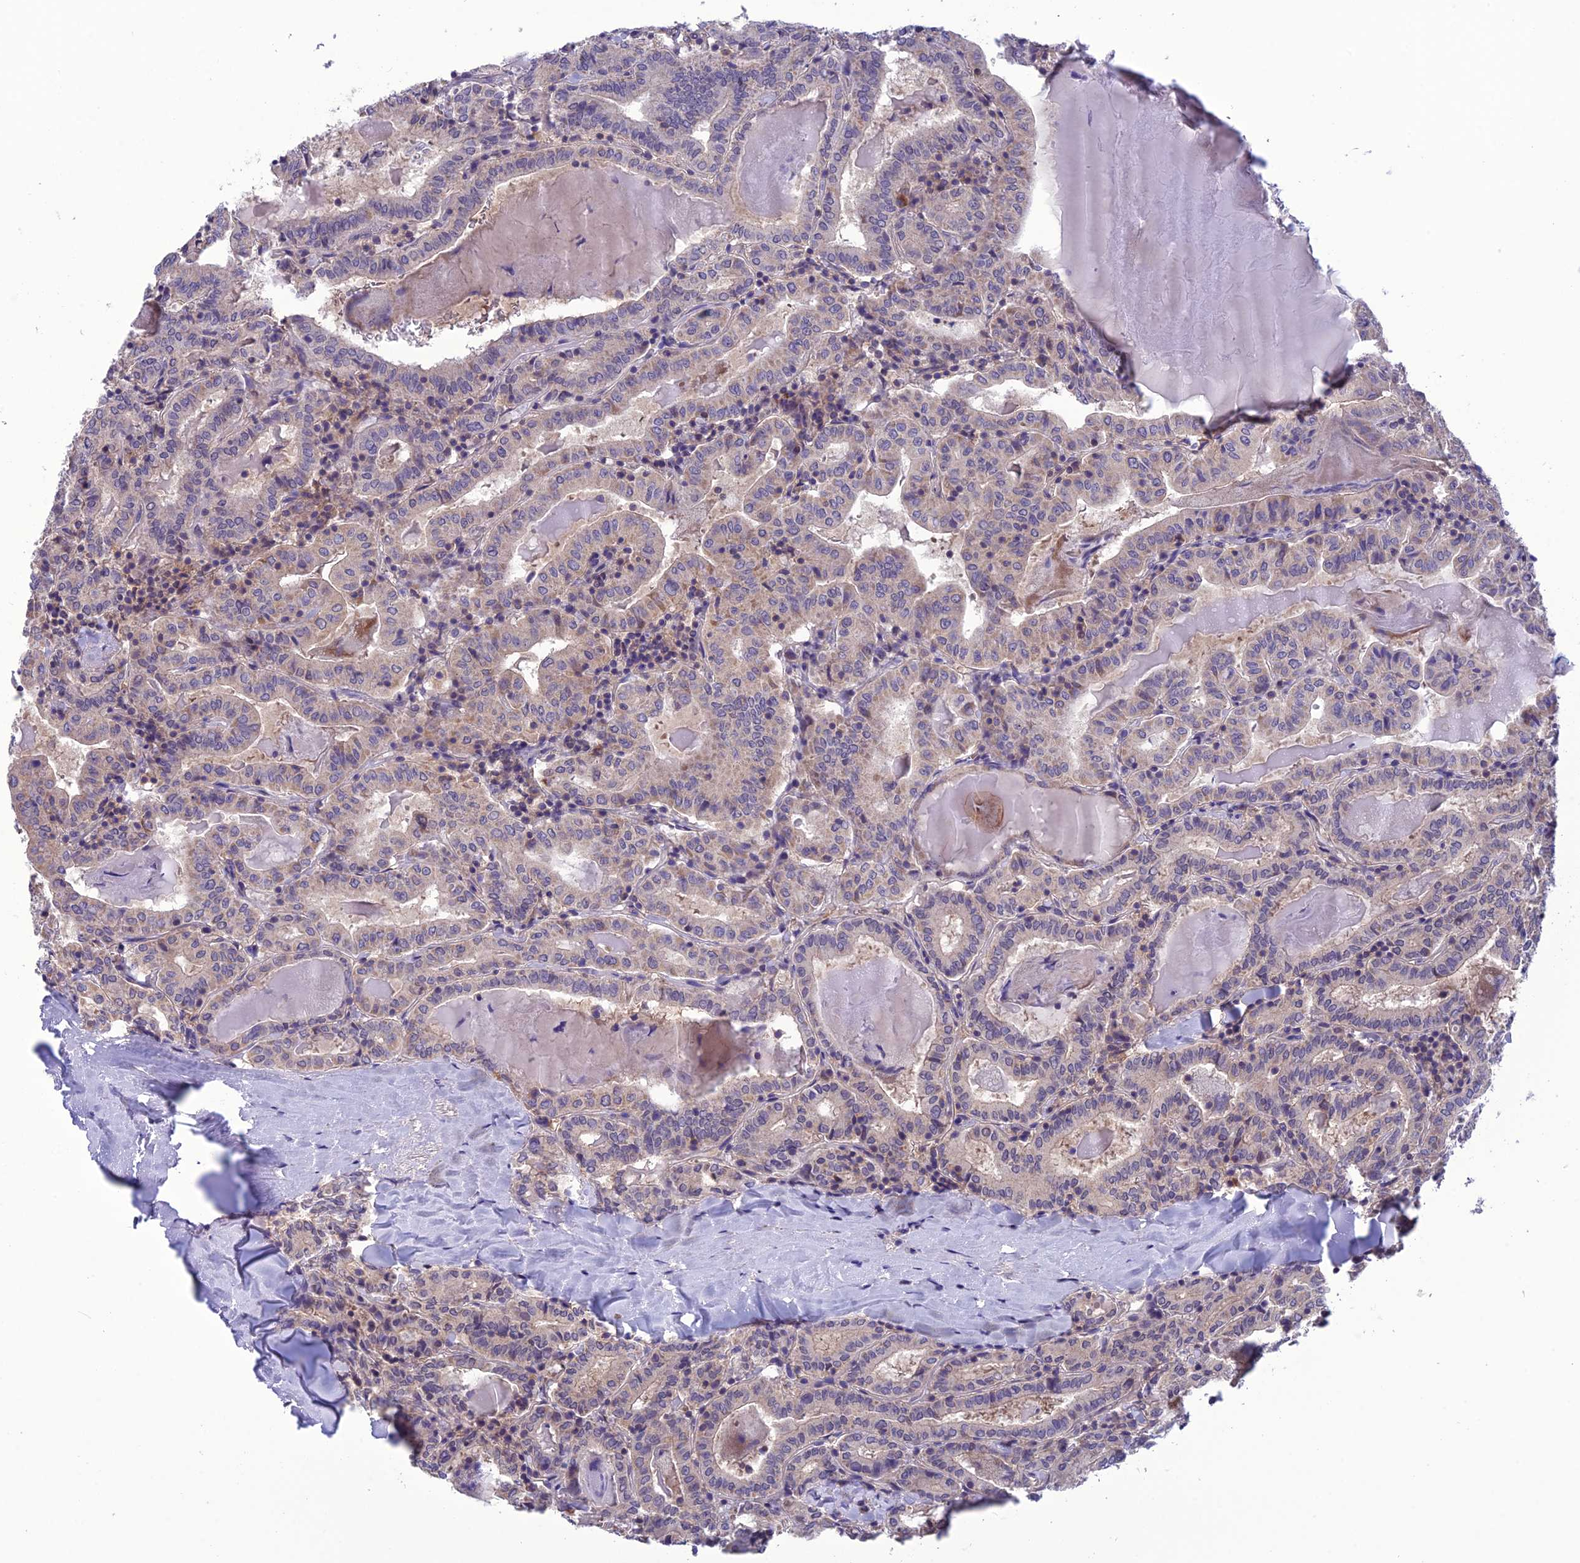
{"staining": {"intensity": "negative", "quantity": "none", "location": "none"}, "tissue": "thyroid cancer", "cell_type": "Tumor cells", "image_type": "cancer", "snomed": [{"axis": "morphology", "description": "Papillary adenocarcinoma, NOS"}, {"axis": "topography", "description": "Thyroid gland"}], "caption": "This is an IHC photomicrograph of human papillary adenocarcinoma (thyroid). There is no staining in tumor cells.", "gene": "PSMF1", "patient": {"sex": "female", "age": 72}}